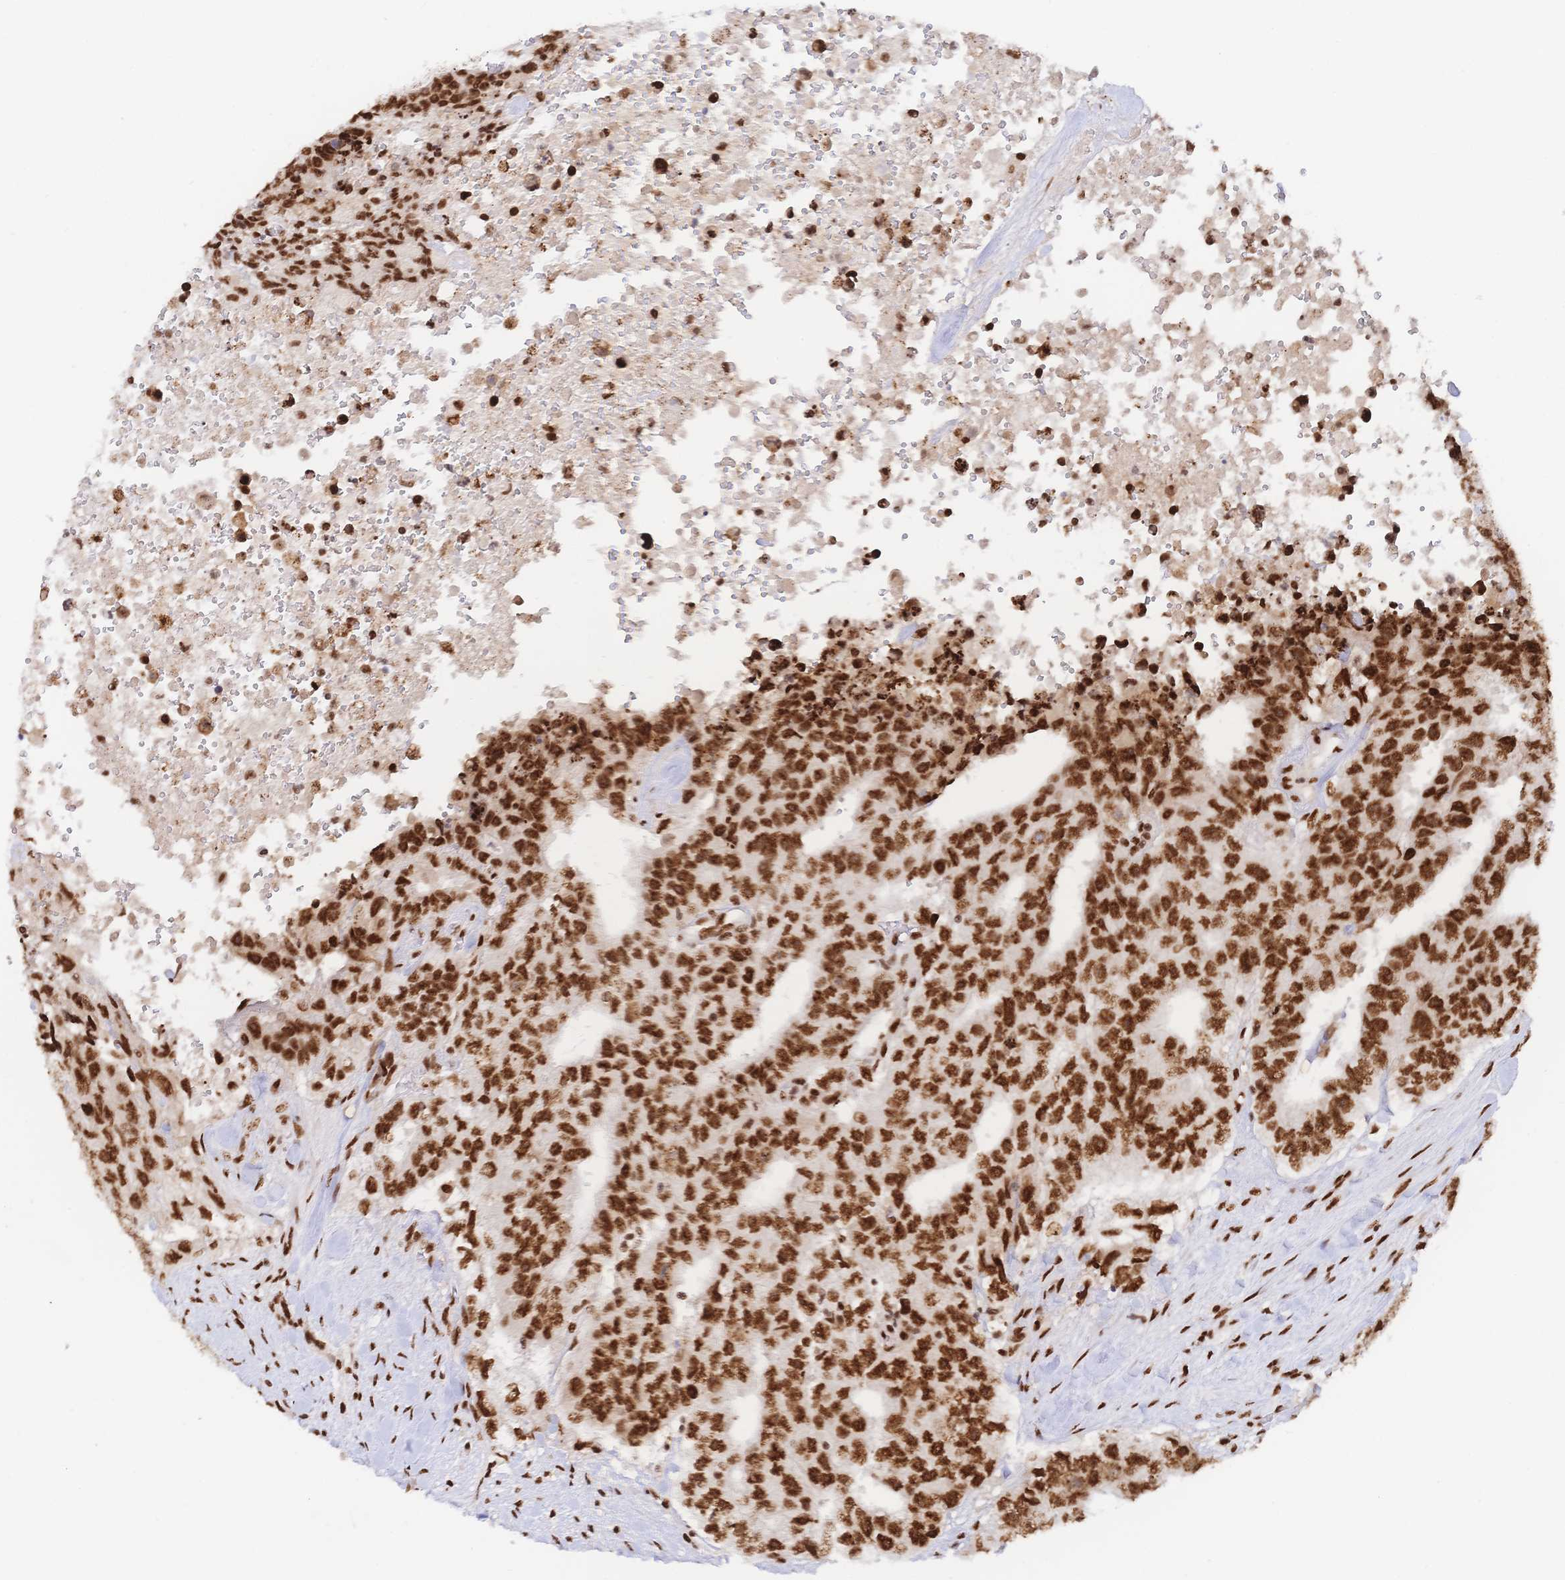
{"staining": {"intensity": "strong", "quantity": ">75%", "location": "nuclear"}, "tissue": "testis cancer", "cell_type": "Tumor cells", "image_type": "cancer", "snomed": [{"axis": "morphology", "description": "Carcinoma, Embryonal, NOS"}, {"axis": "topography", "description": "Testis"}], "caption": "Tumor cells show high levels of strong nuclear positivity in about >75% of cells in human testis embryonal carcinoma.", "gene": "SRSF1", "patient": {"sex": "male", "age": 24}}